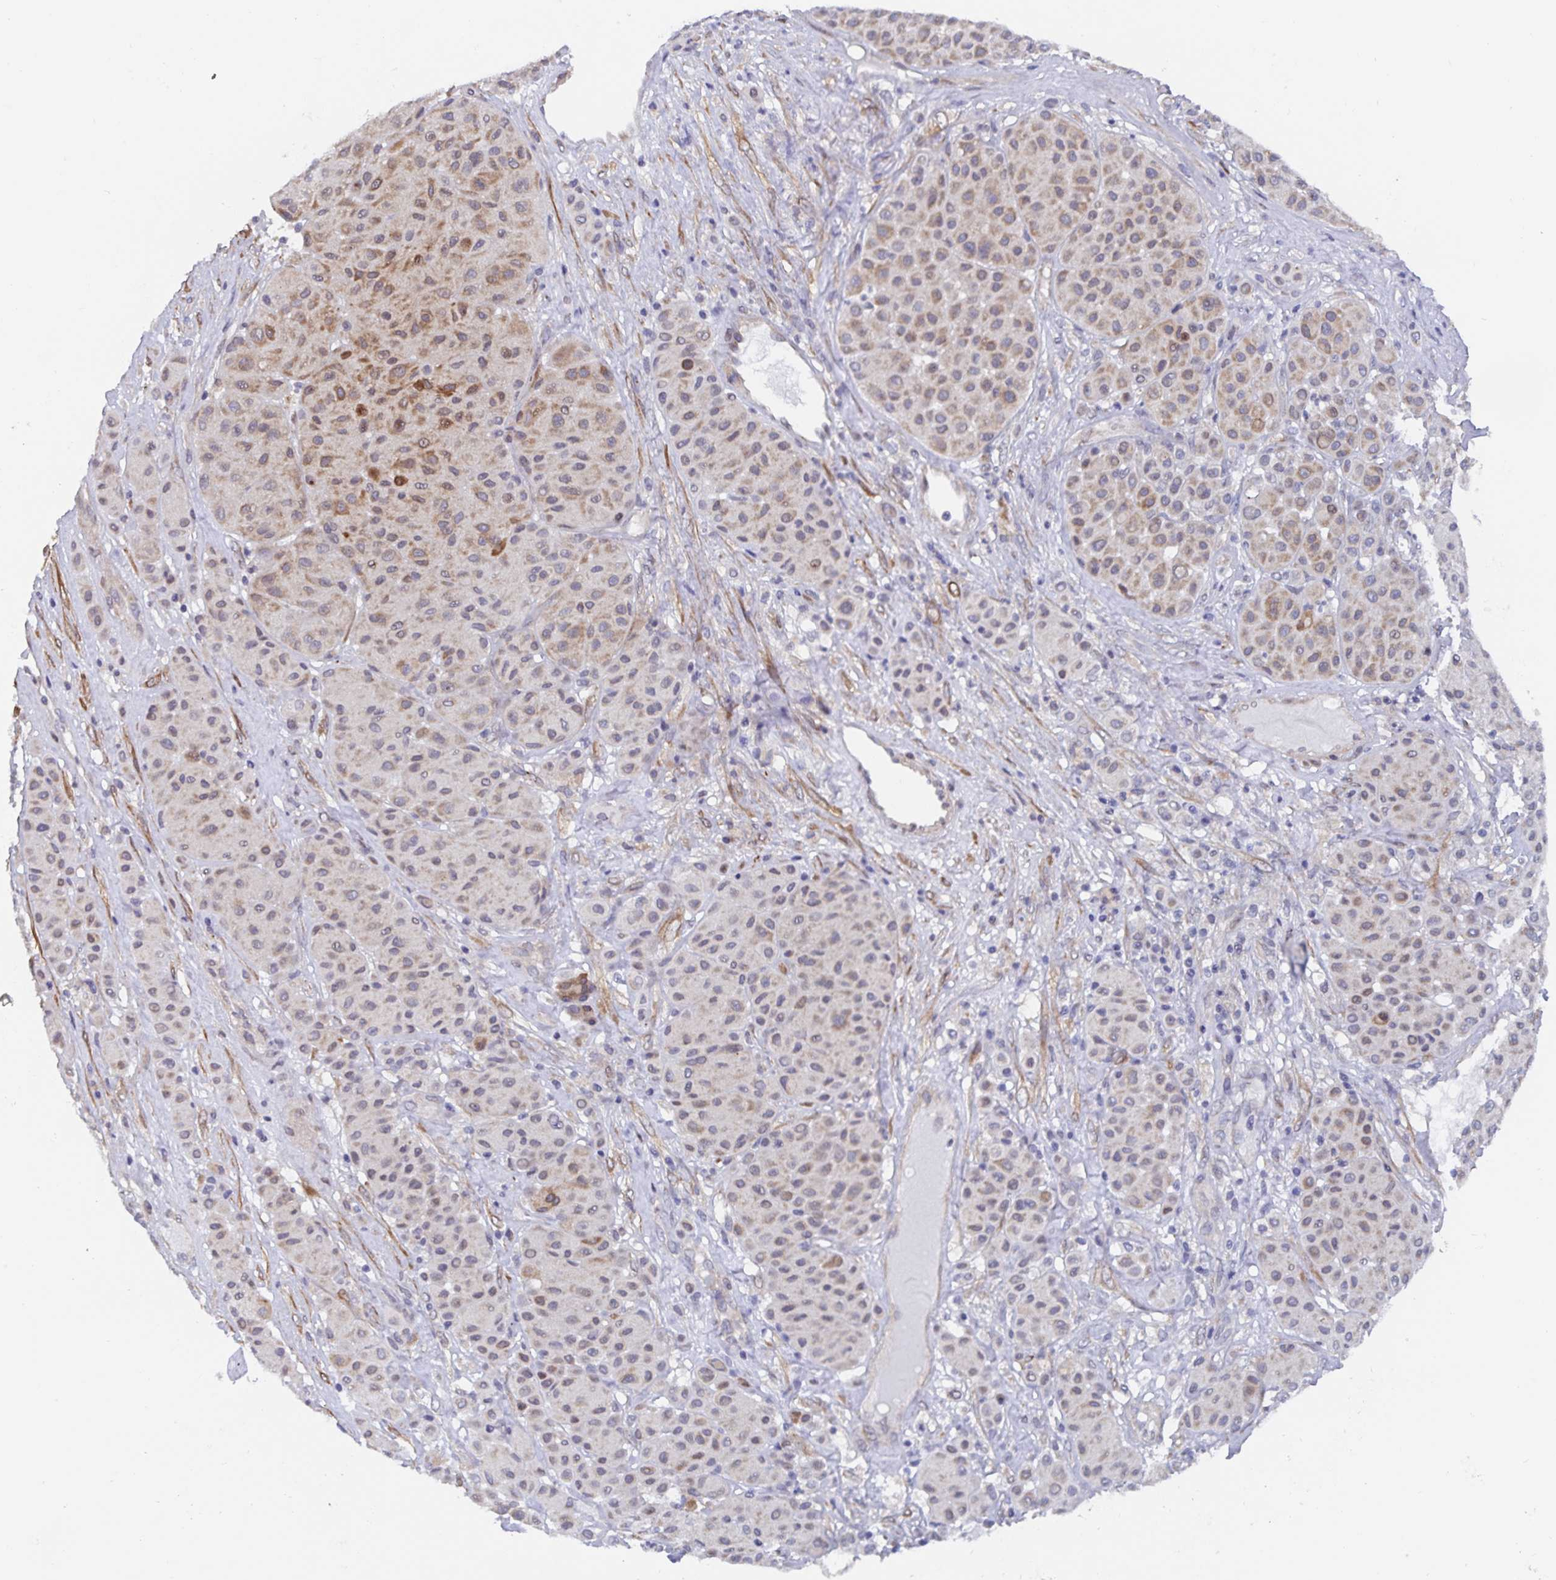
{"staining": {"intensity": "moderate", "quantity": "25%-75%", "location": "cytoplasmic/membranous"}, "tissue": "melanoma", "cell_type": "Tumor cells", "image_type": "cancer", "snomed": [{"axis": "morphology", "description": "Malignant melanoma, Metastatic site"}, {"axis": "topography", "description": "Smooth muscle"}], "caption": "Approximately 25%-75% of tumor cells in malignant melanoma (metastatic site) show moderate cytoplasmic/membranous protein positivity as visualized by brown immunohistochemical staining.", "gene": "ZIK1", "patient": {"sex": "male", "age": 41}}